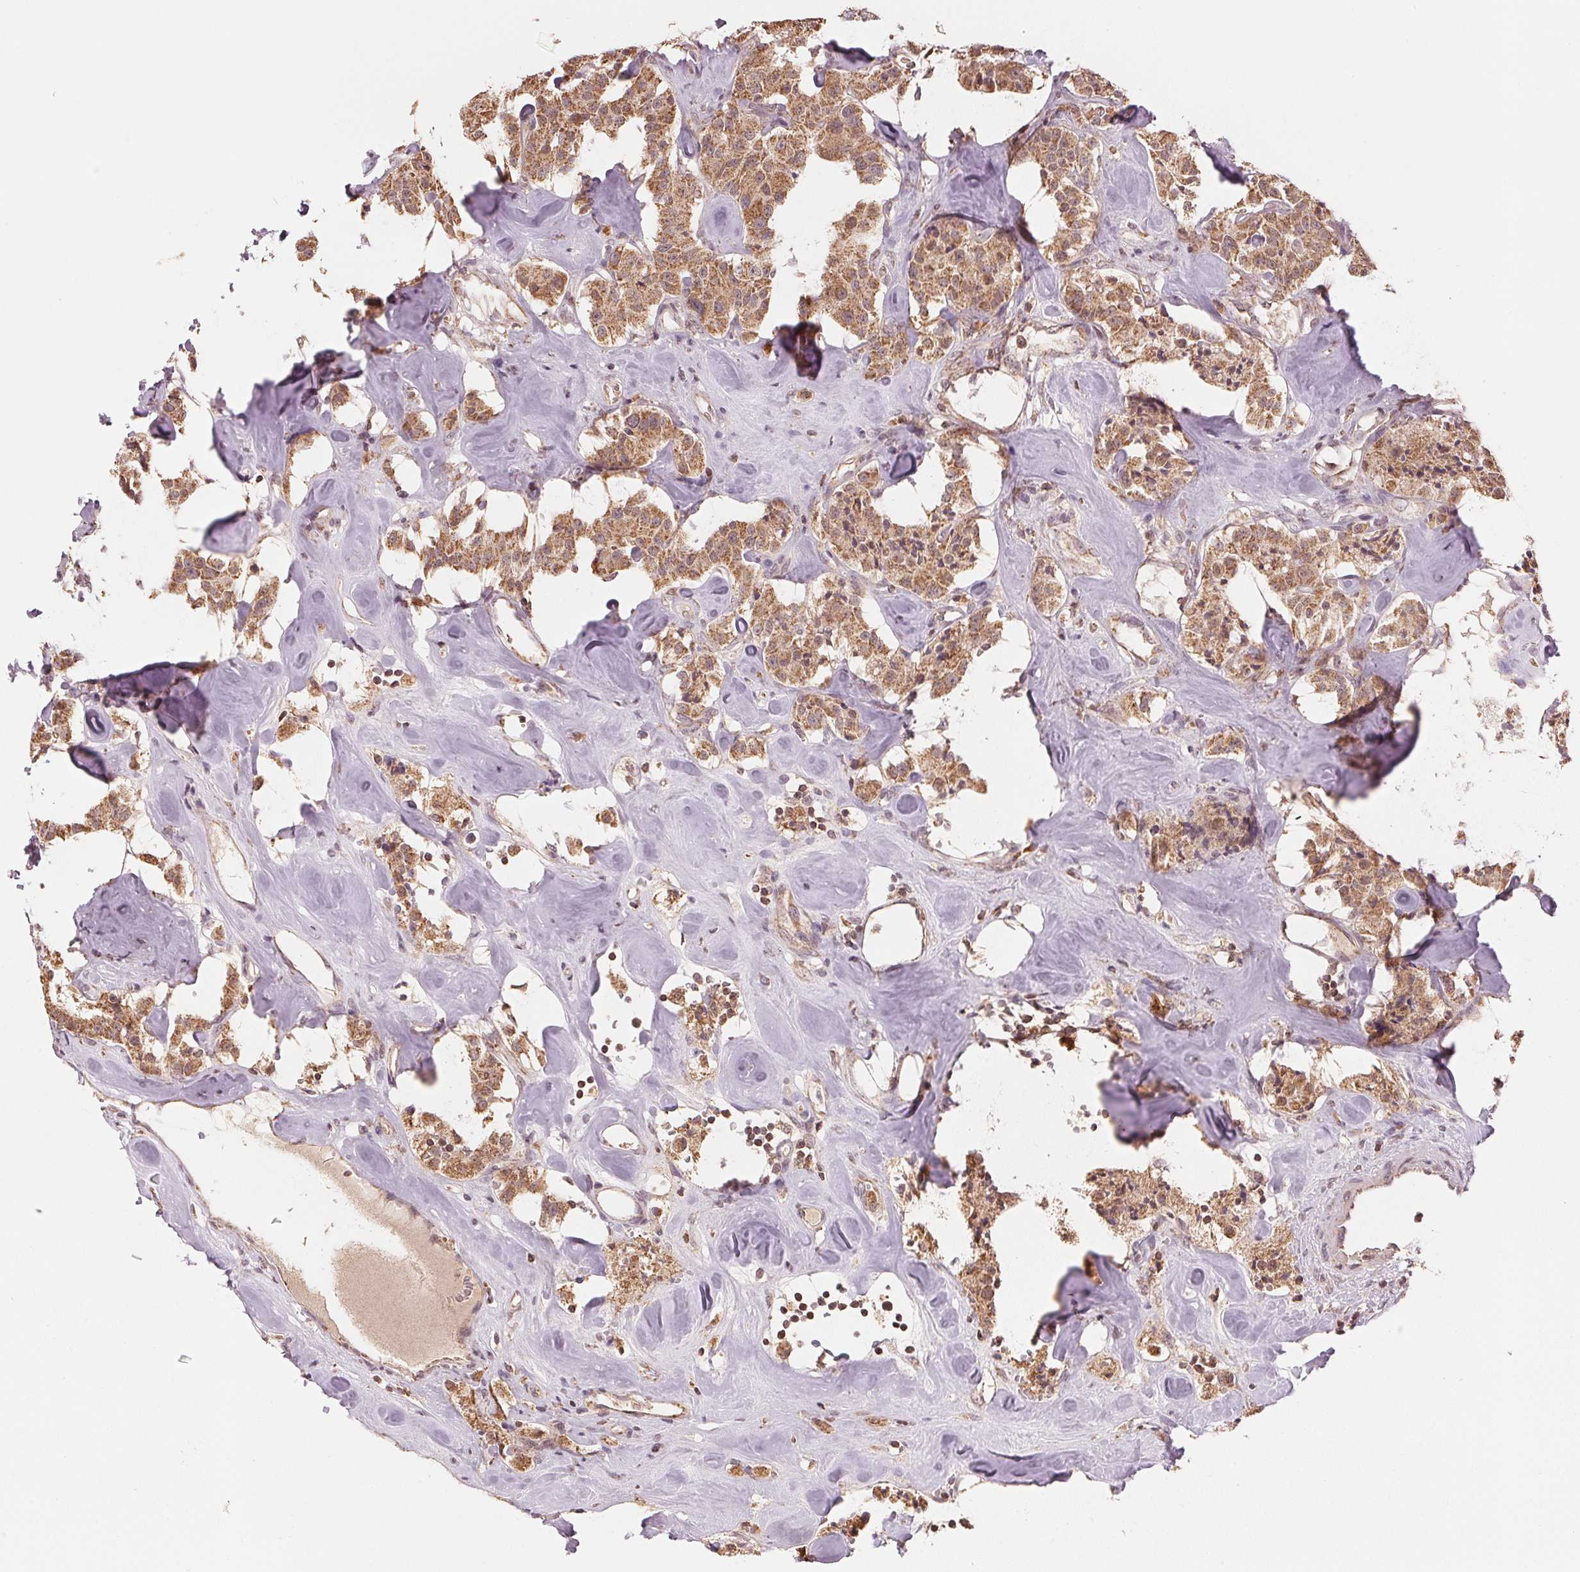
{"staining": {"intensity": "moderate", "quantity": ">75%", "location": "cytoplasmic/membranous"}, "tissue": "carcinoid", "cell_type": "Tumor cells", "image_type": "cancer", "snomed": [{"axis": "morphology", "description": "Carcinoid, malignant, NOS"}, {"axis": "topography", "description": "Pancreas"}], "caption": "A photomicrograph of human carcinoid stained for a protein displays moderate cytoplasmic/membranous brown staining in tumor cells.", "gene": "ARHGAP6", "patient": {"sex": "male", "age": 41}}